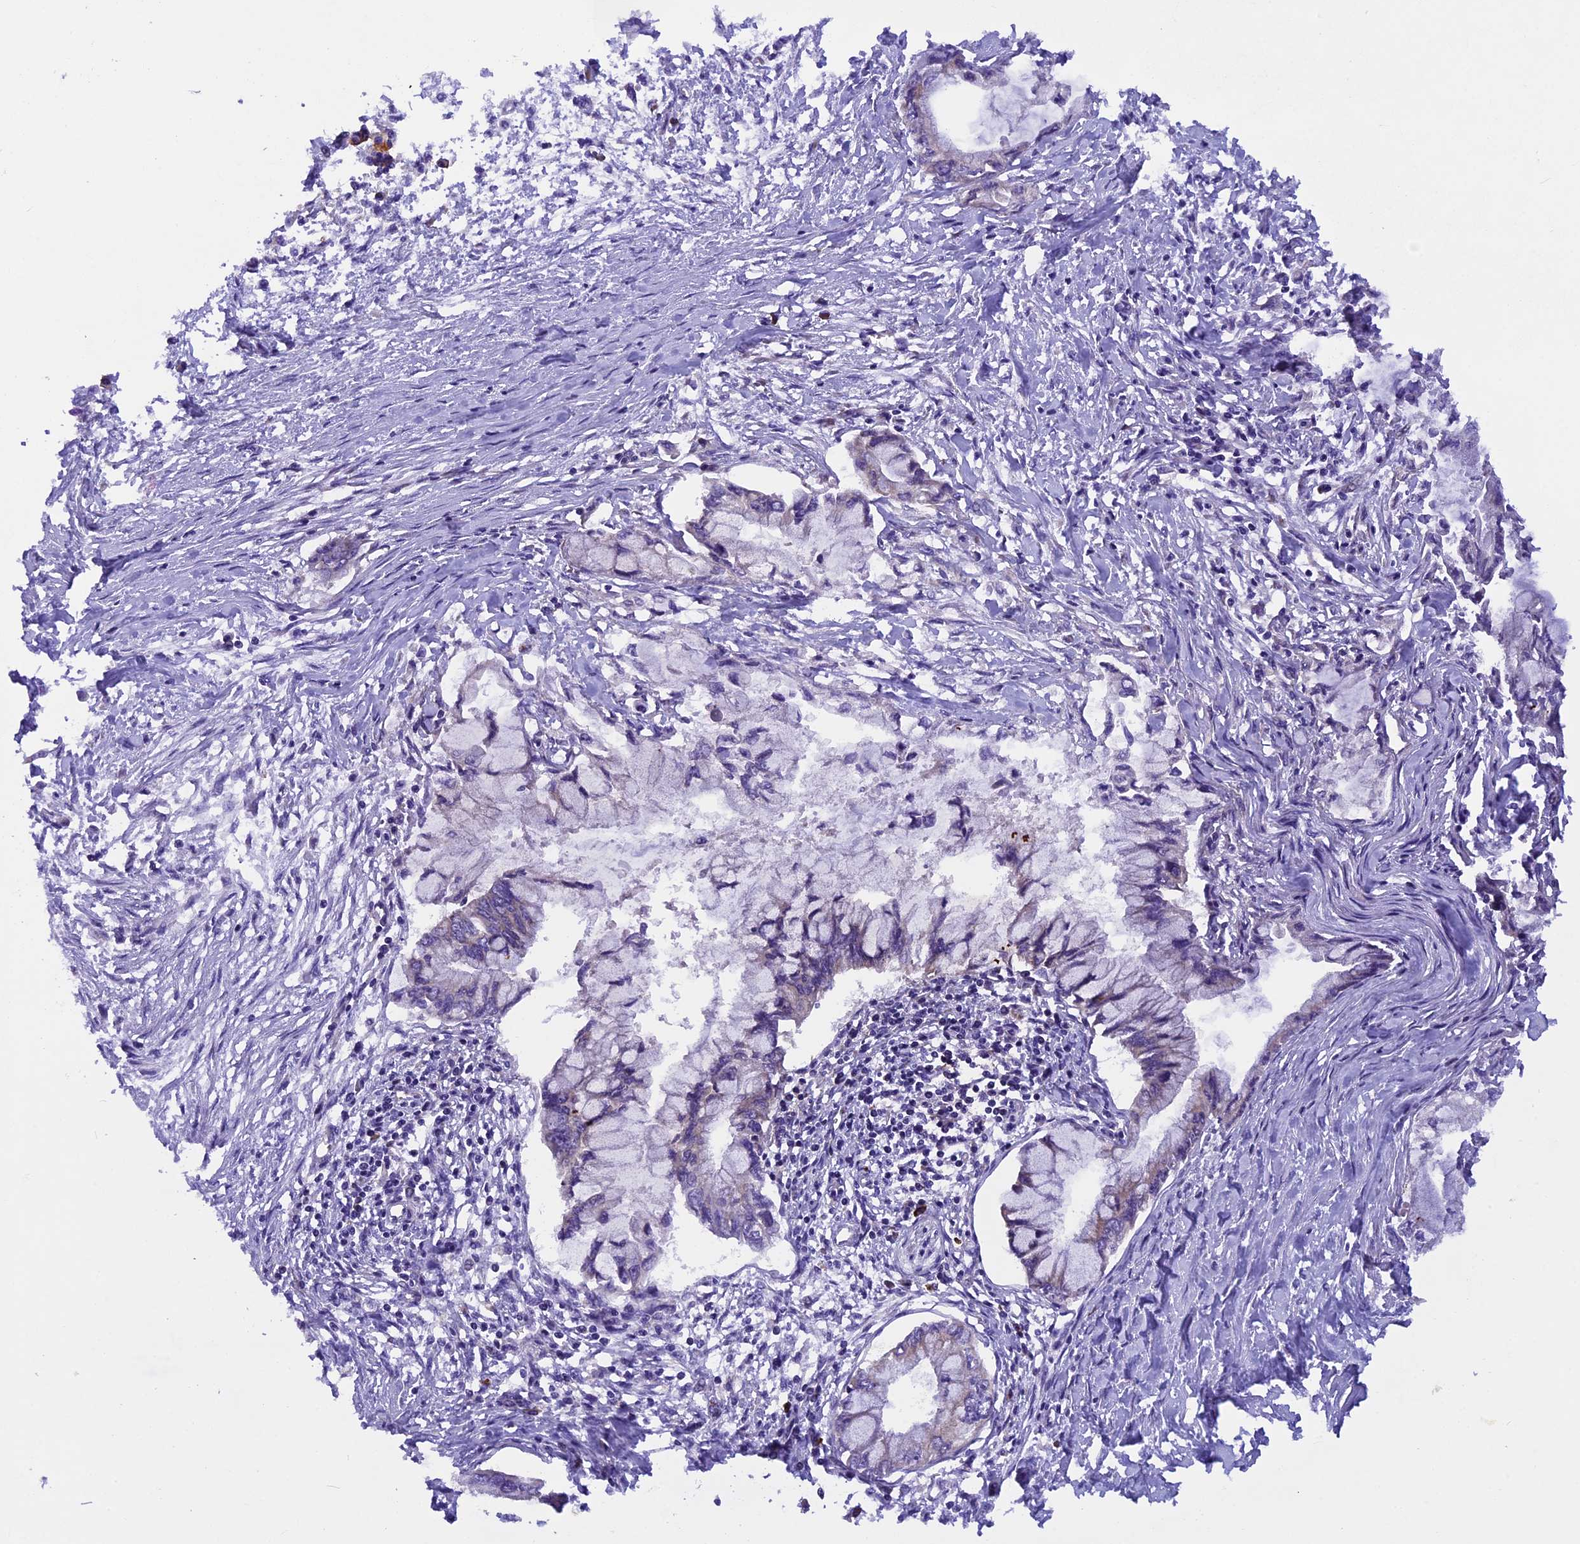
{"staining": {"intensity": "weak", "quantity": "<25%", "location": "cytoplasmic/membranous"}, "tissue": "pancreatic cancer", "cell_type": "Tumor cells", "image_type": "cancer", "snomed": [{"axis": "morphology", "description": "Adenocarcinoma, NOS"}, {"axis": "topography", "description": "Pancreas"}], "caption": "Adenocarcinoma (pancreatic) stained for a protein using immunohistochemistry (IHC) reveals no staining tumor cells.", "gene": "FRY", "patient": {"sex": "male", "age": 48}}